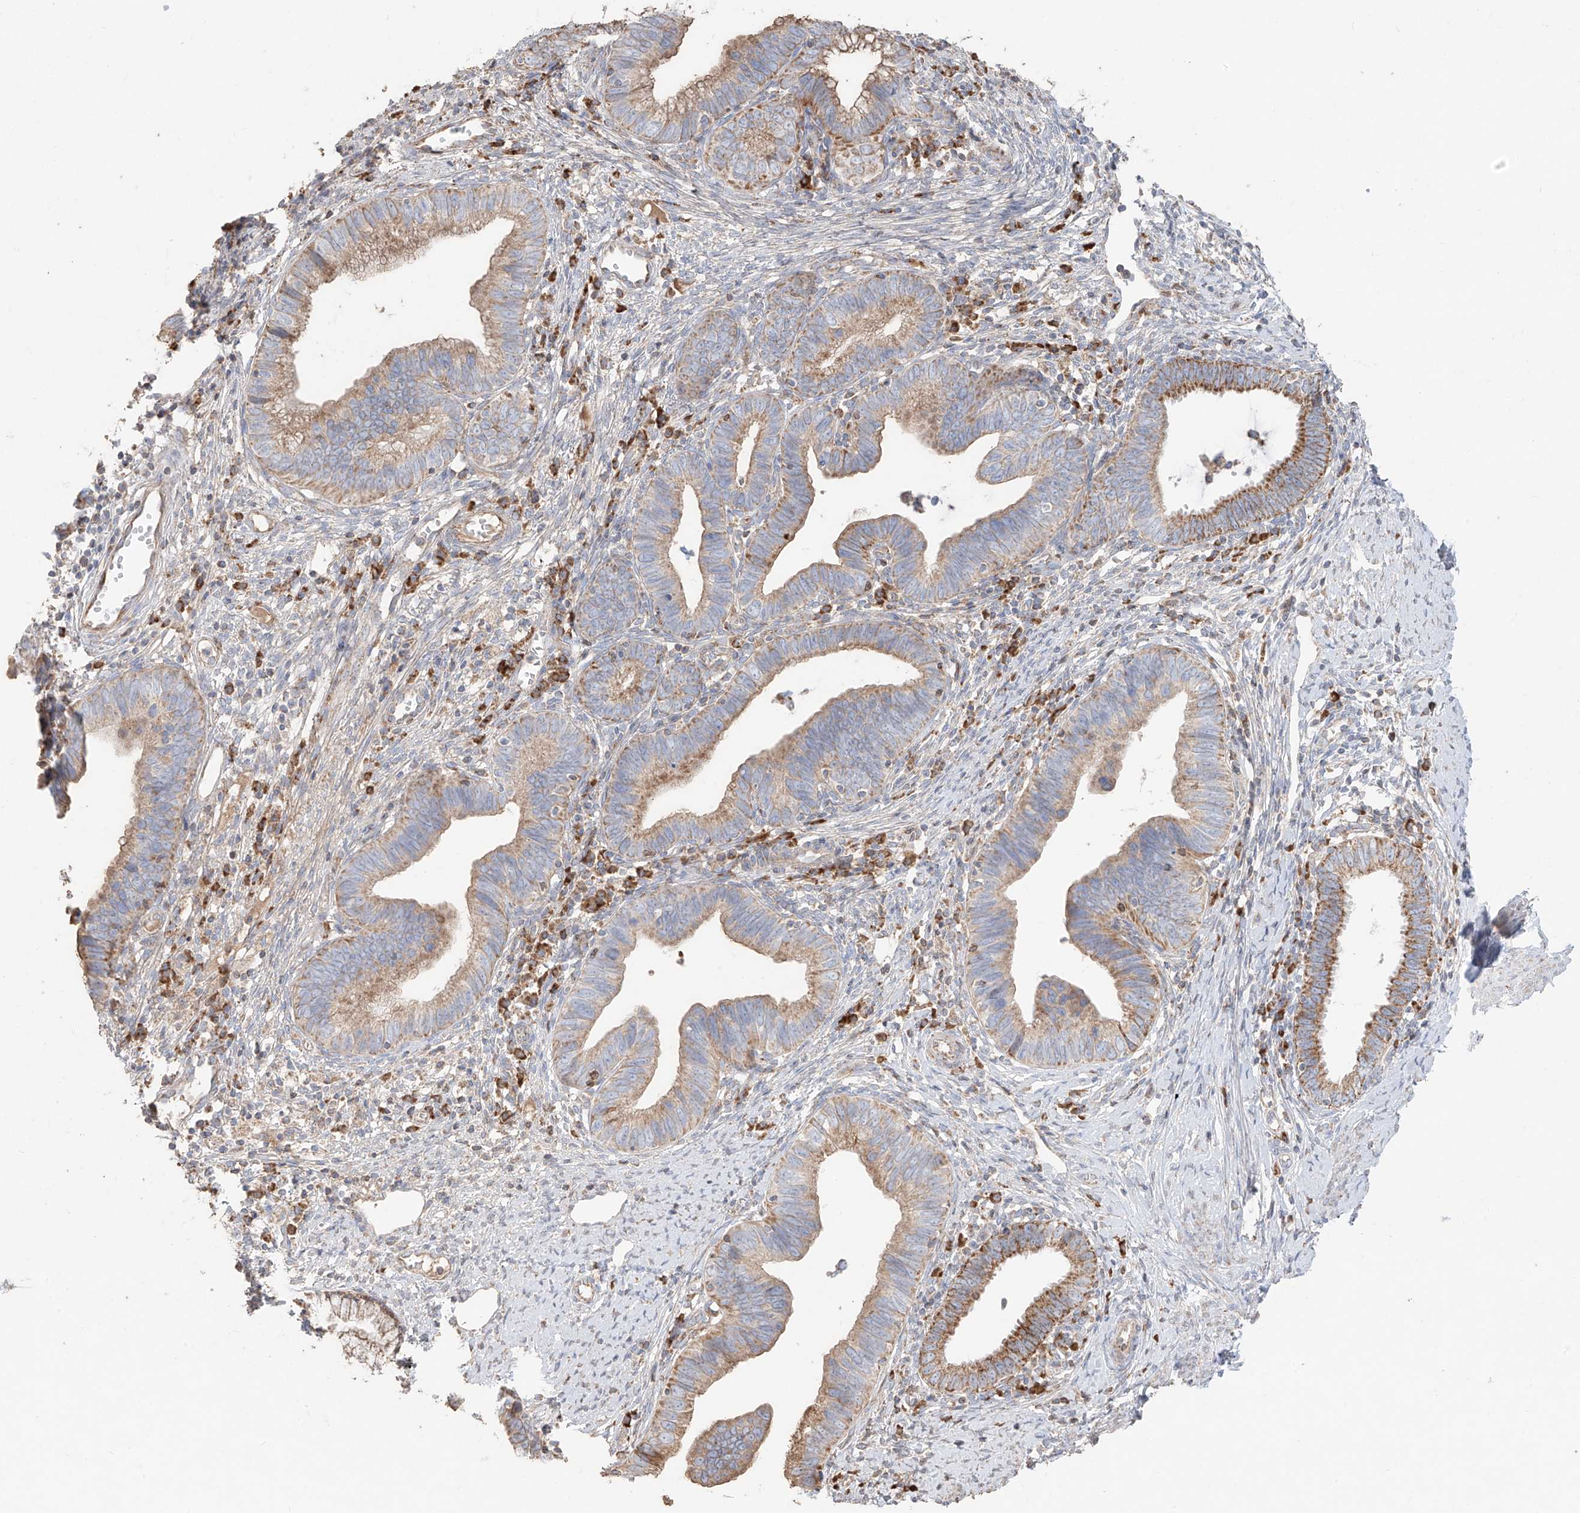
{"staining": {"intensity": "moderate", "quantity": ">75%", "location": "cytoplasmic/membranous"}, "tissue": "cervical cancer", "cell_type": "Tumor cells", "image_type": "cancer", "snomed": [{"axis": "morphology", "description": "Adenocarcinoma, NOS"}, {"axis": "topography", "description": "Cervix"}], "caption": "Protein staining of cervical adenocarcinoma tissue reveals moderate cytoplasmic/membranous expression in approximately >75% of tumor cells.", "gene": "COLGALT2", "patient": {"sex": "female", "age": 36}}